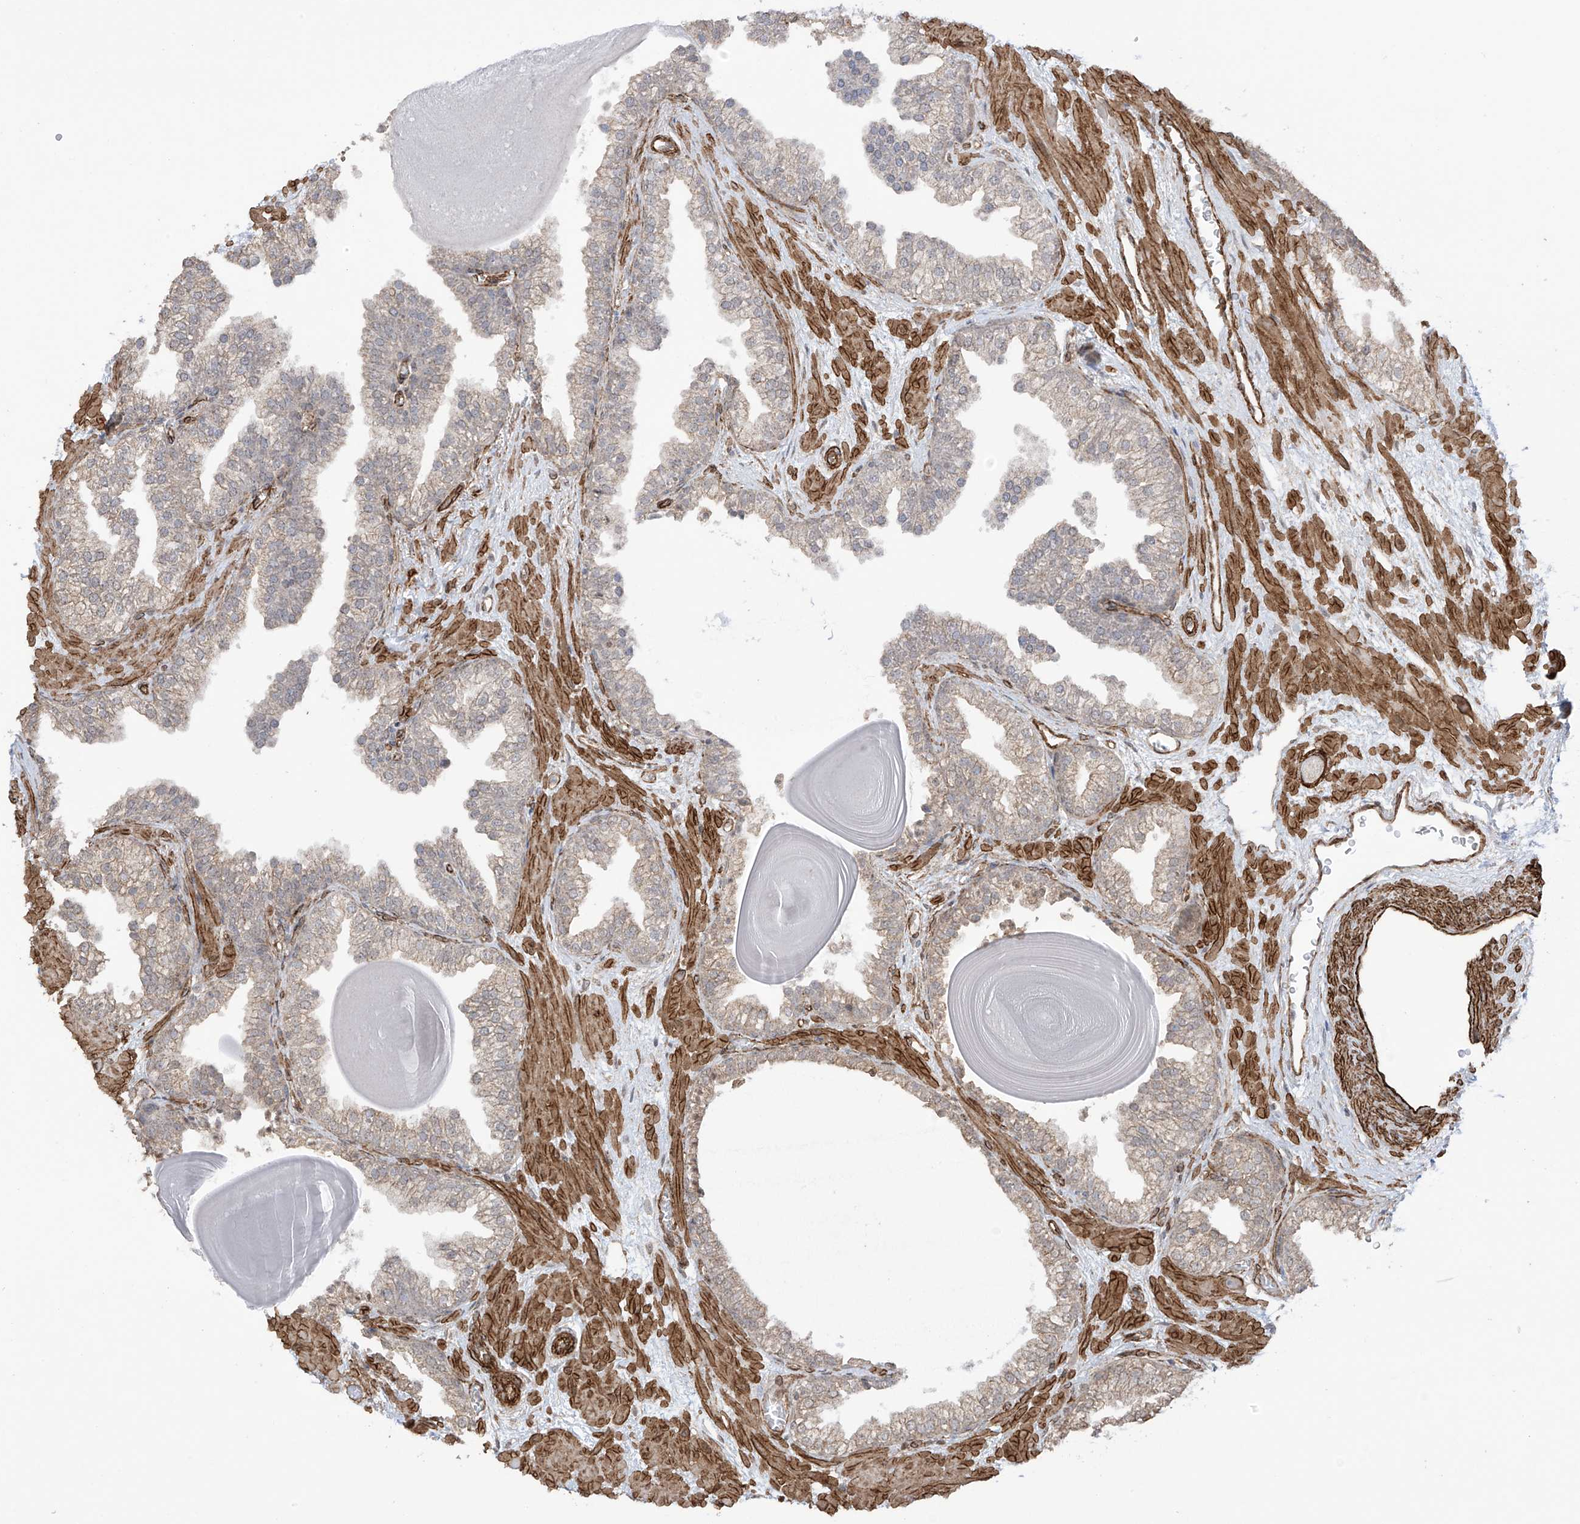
{"staining": {"intensity": "weak", "quantity": "25%-75%", "location": "cytoplasmic/membranous"}, "tissue": "prostate", "cell_type": "Glandular cells", "image_type": "normal", "snomed": [{"axis": "morphology", "description": "Normal tissue, NOS"}, {"axis": "topography", "description": "Prostate"}], "caption": "Prostate stained with immunohistochemistry reveals weak cytoplasmic/membranous staining in about 25%-75% of glandular cells.", "gene": "TTLL5", "patient": {"sex": "male", "age": 48}}